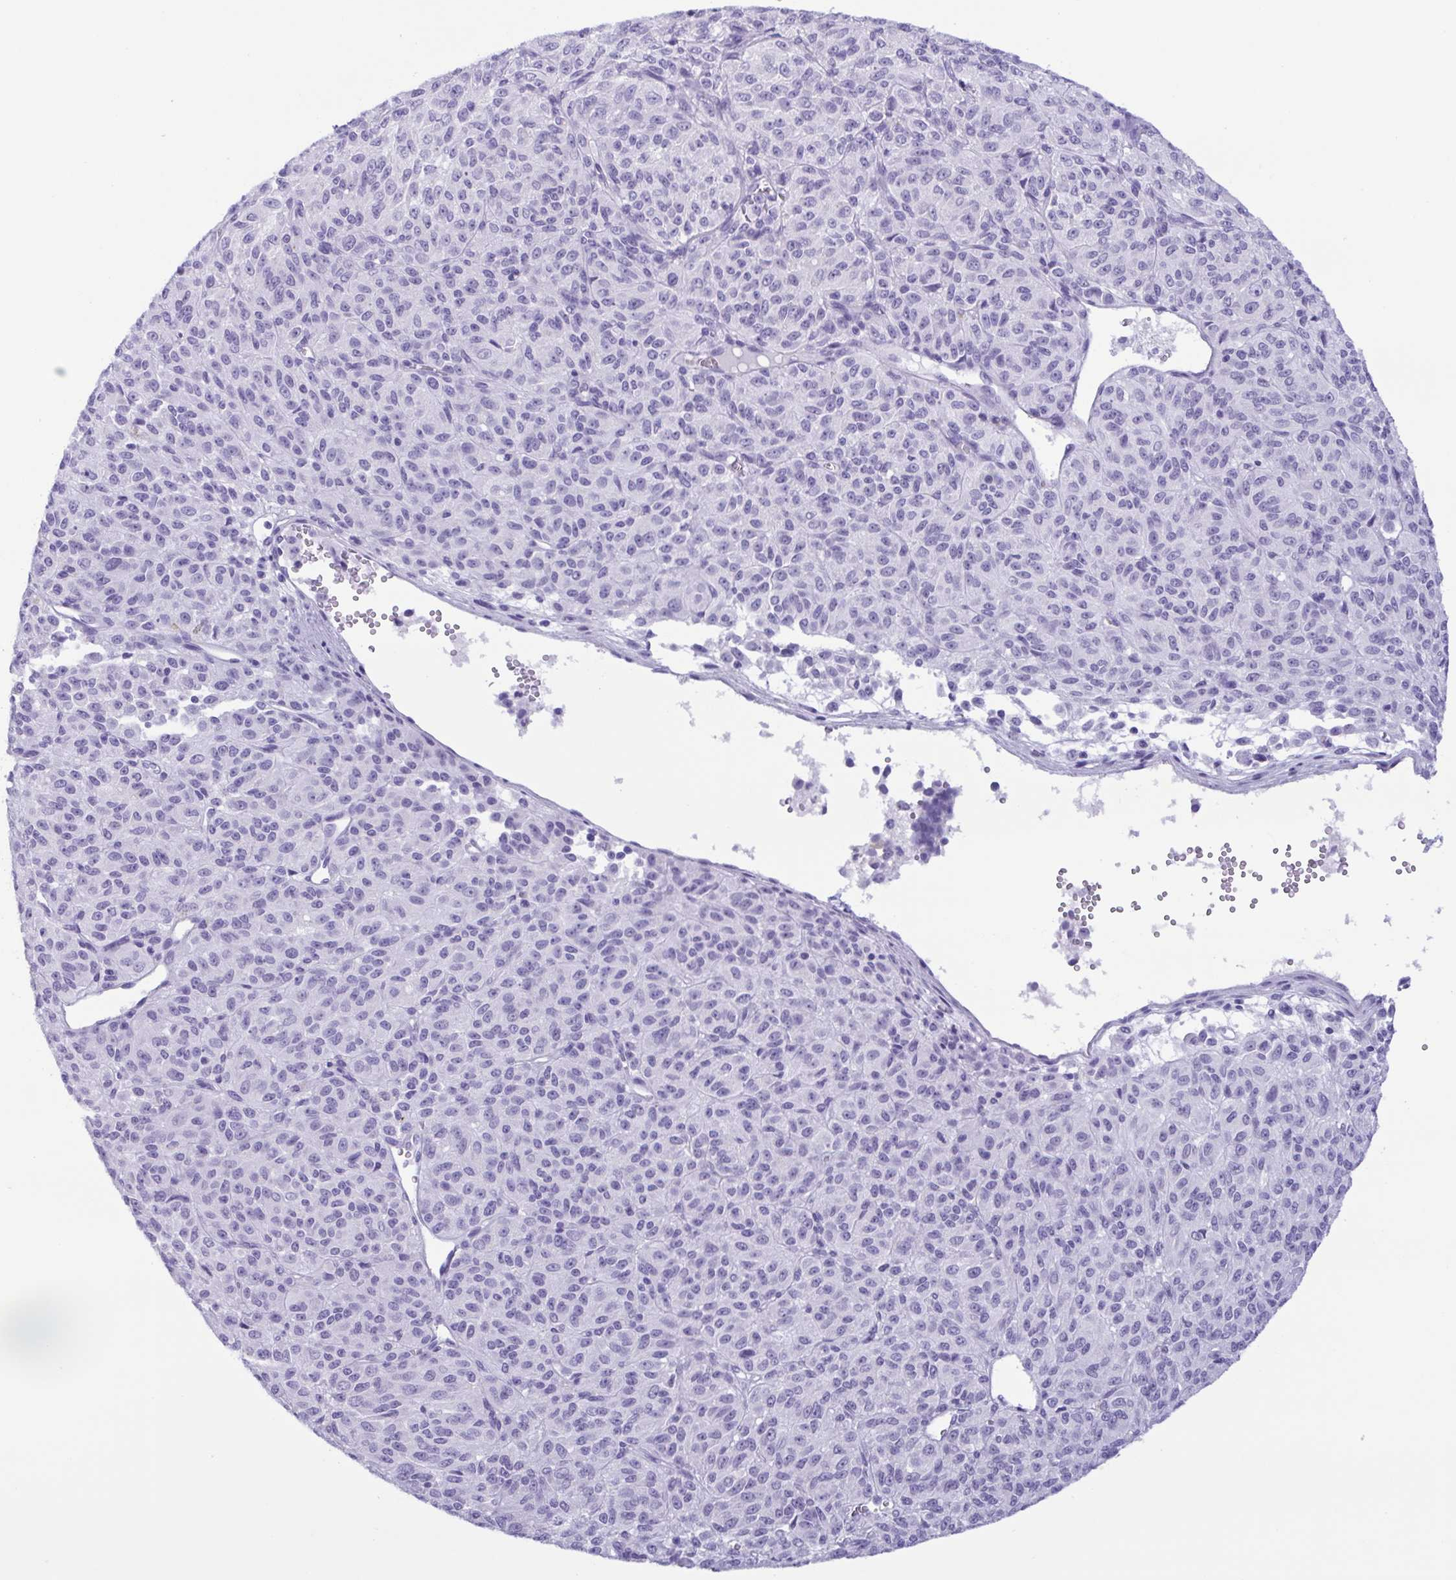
{"staining": {"intensity": "negative", "quantity": "none", "location": "none"}, "tissue": "melanoma", "cell_type": "Tumor cells", "image_type": "cancer", "snomed": [{"axis": "morphology", "description": "Malignant melanoma, Metastatic site"}, {"axis": "topography", "description": "Brain"}], "caption": "This is an IHC histopathology image of human melanoma. There is no staining in tumor cells.", "gene": "LTF", "patient": {"sex": "female", "age": 56}}